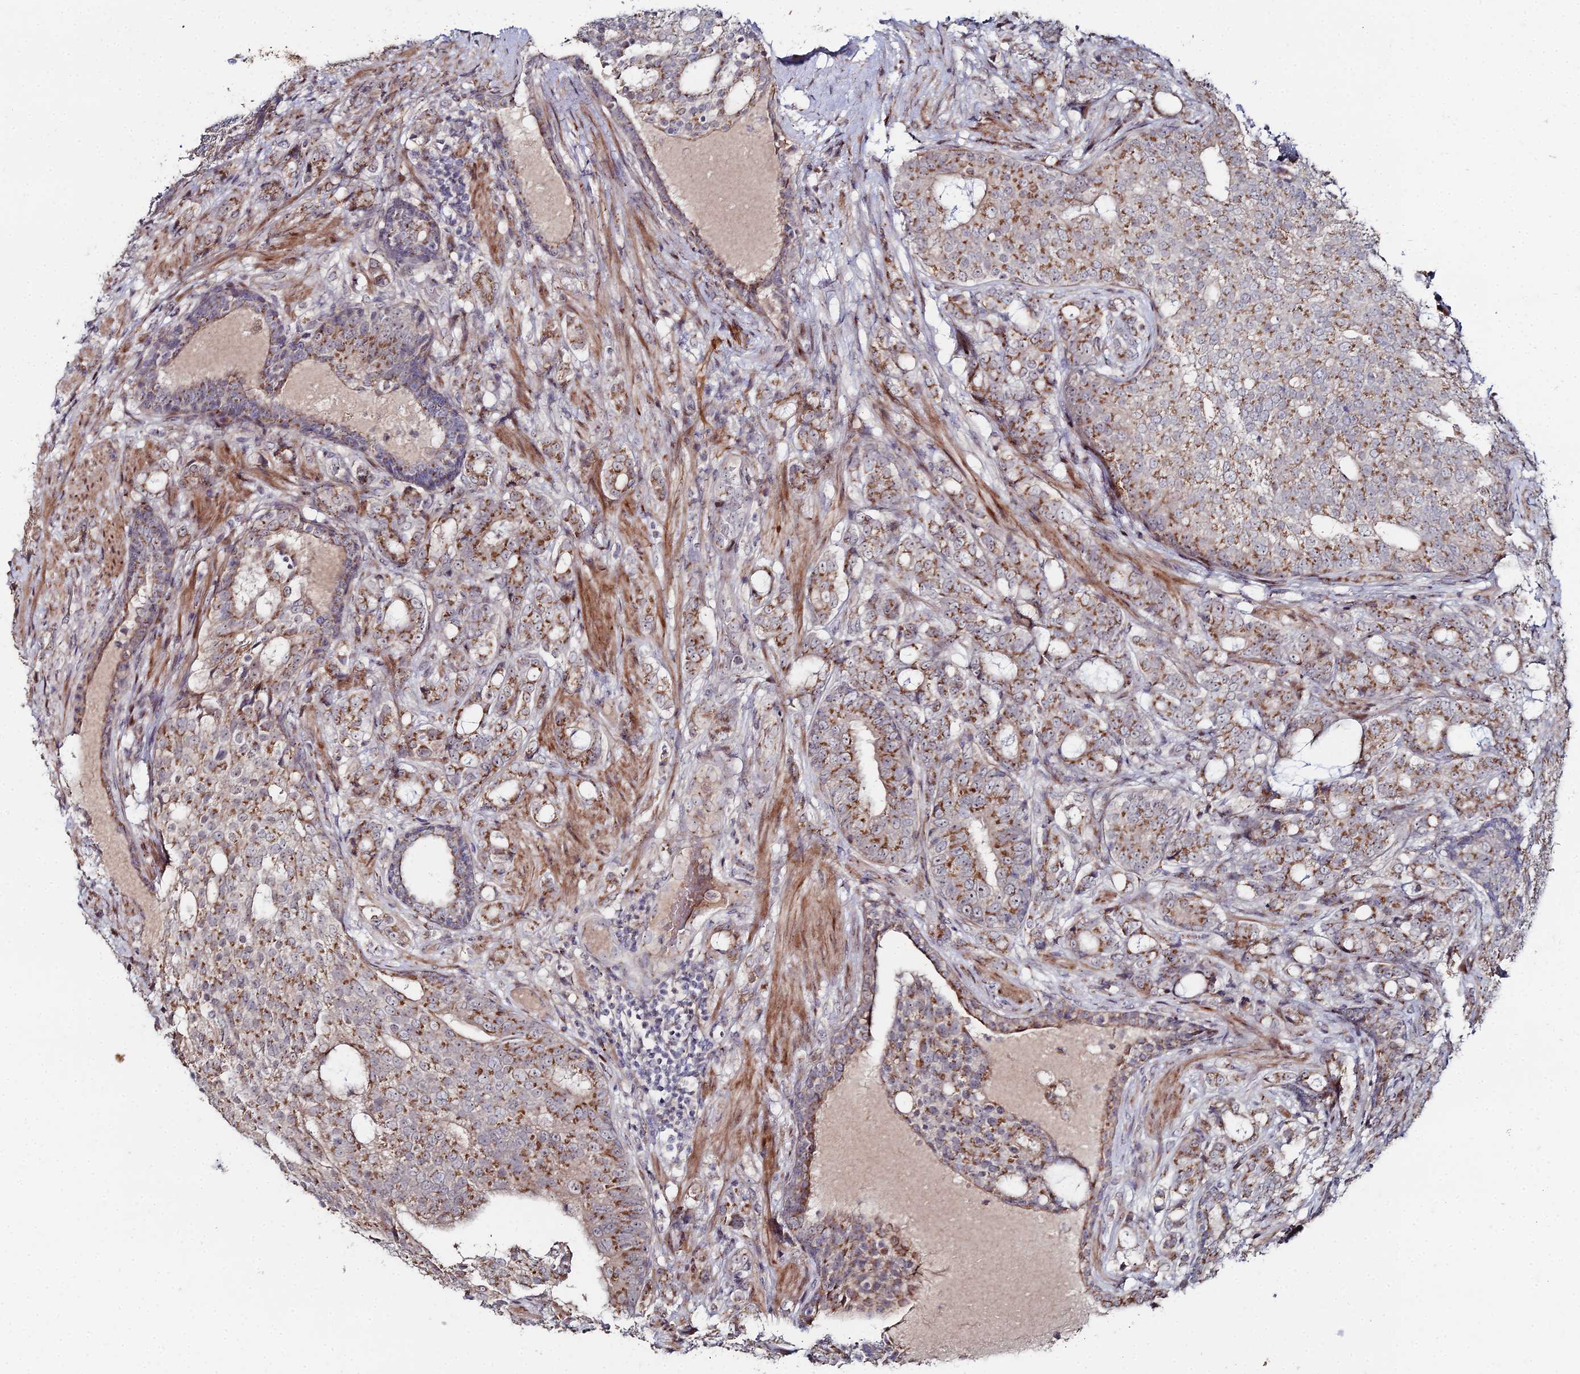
{"staining": {"intensity": "moderate", "quantity": ">75%", "location": "cytoplasmic/membranous"}, "tissue": "prostate cancer", "cell_type": "Tumor cells", "image_type": "cancer", "snomed": [{"axis": "morphology", "description": "Adenocarcinoma, High grade"}, {"axis": "topography", "description": "Prostate"}], "caption": "Immunohistochemical staining of prostate cancer demonstrates medium levels of moderate cytoplasmic/membranous expression in about >75% of tumor cells.", "gene": "SGMS1", "patient": {"sex": "male", "age": 67}}